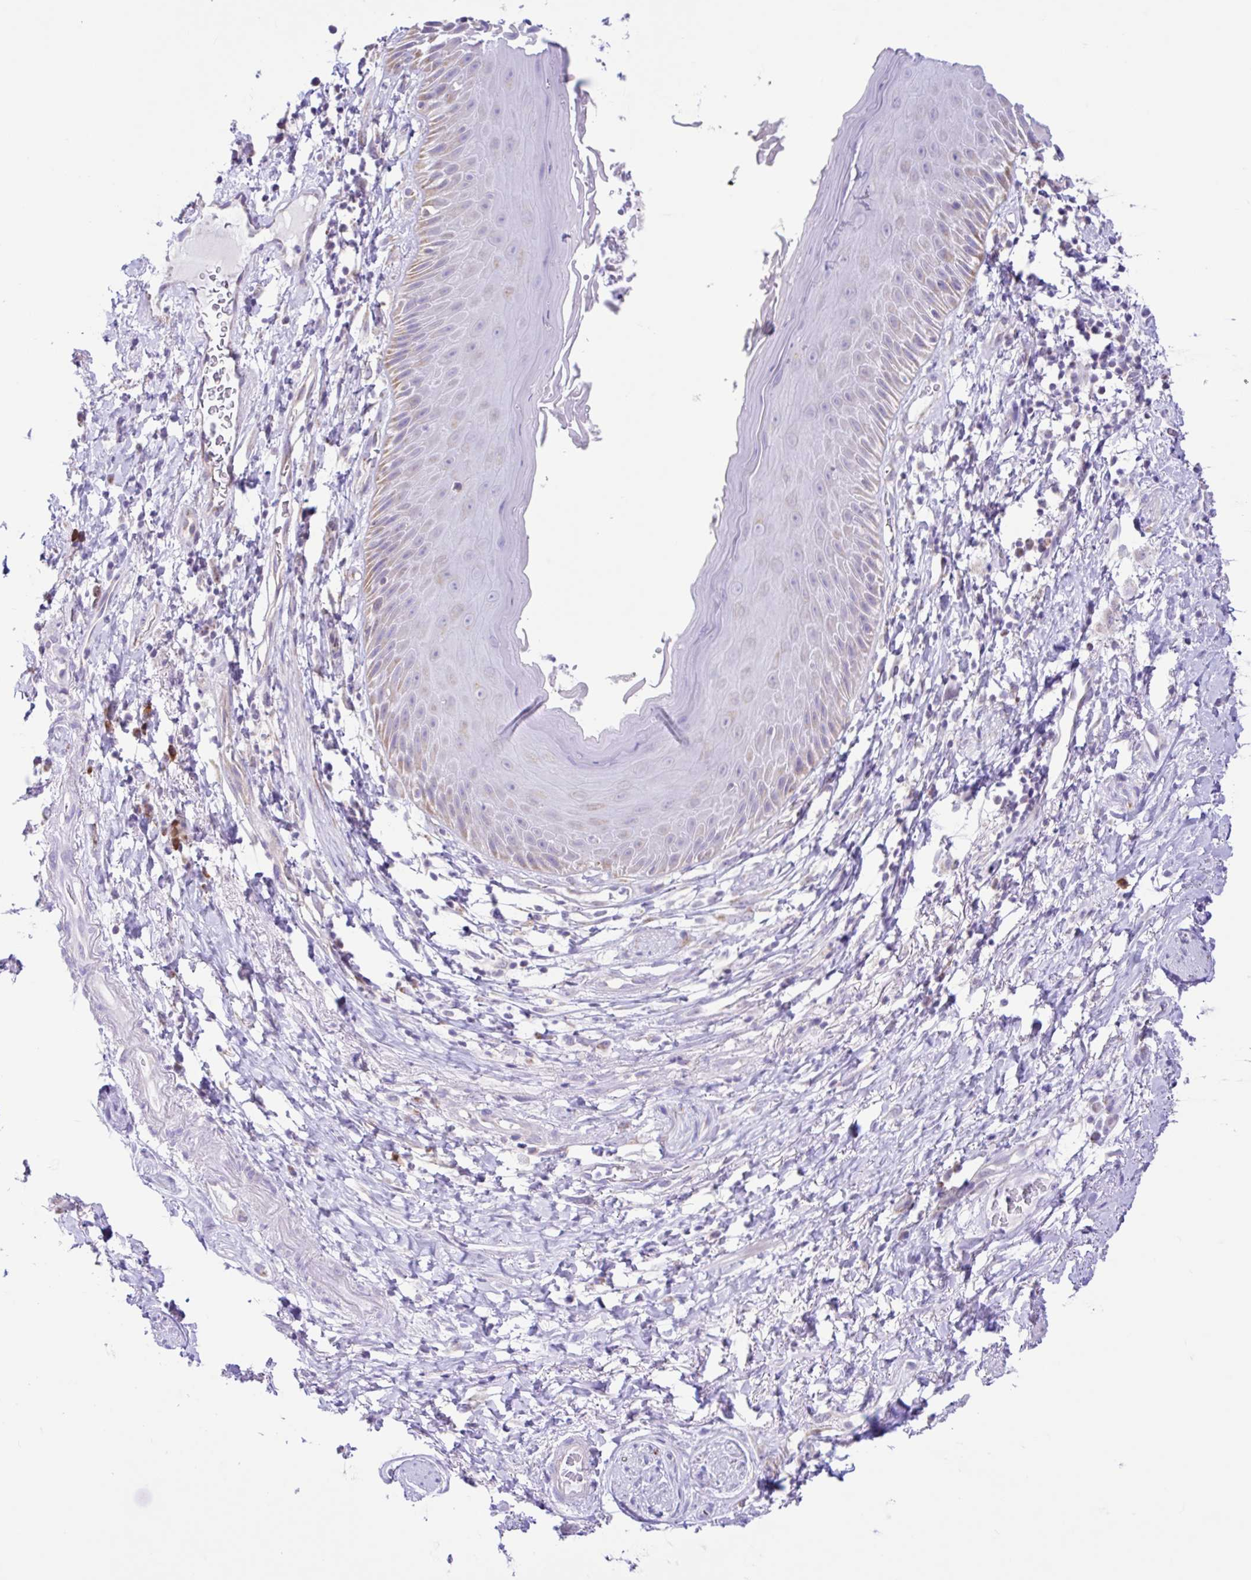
{"staining": {"intensity": "moderate", "quantity": "25%-75%", "location": "cytoplasmic/membranous"}, "tissue": "skin", "cell_type": "Epidermal cells", "image_type": "normal", "snomed": [{"axis": "morphology", "description": "Normal tissue, NOS"}, {"axis": "topography", "description": "Anal"}], "caption": "Skin stained with a brown dye exhibits moderate cytoplasmic/membranous positive staining in approximately 25%-75% of epidermal cells.", "gene": "NDUFS2", "patient": {"sex": "male", "age": 78}}